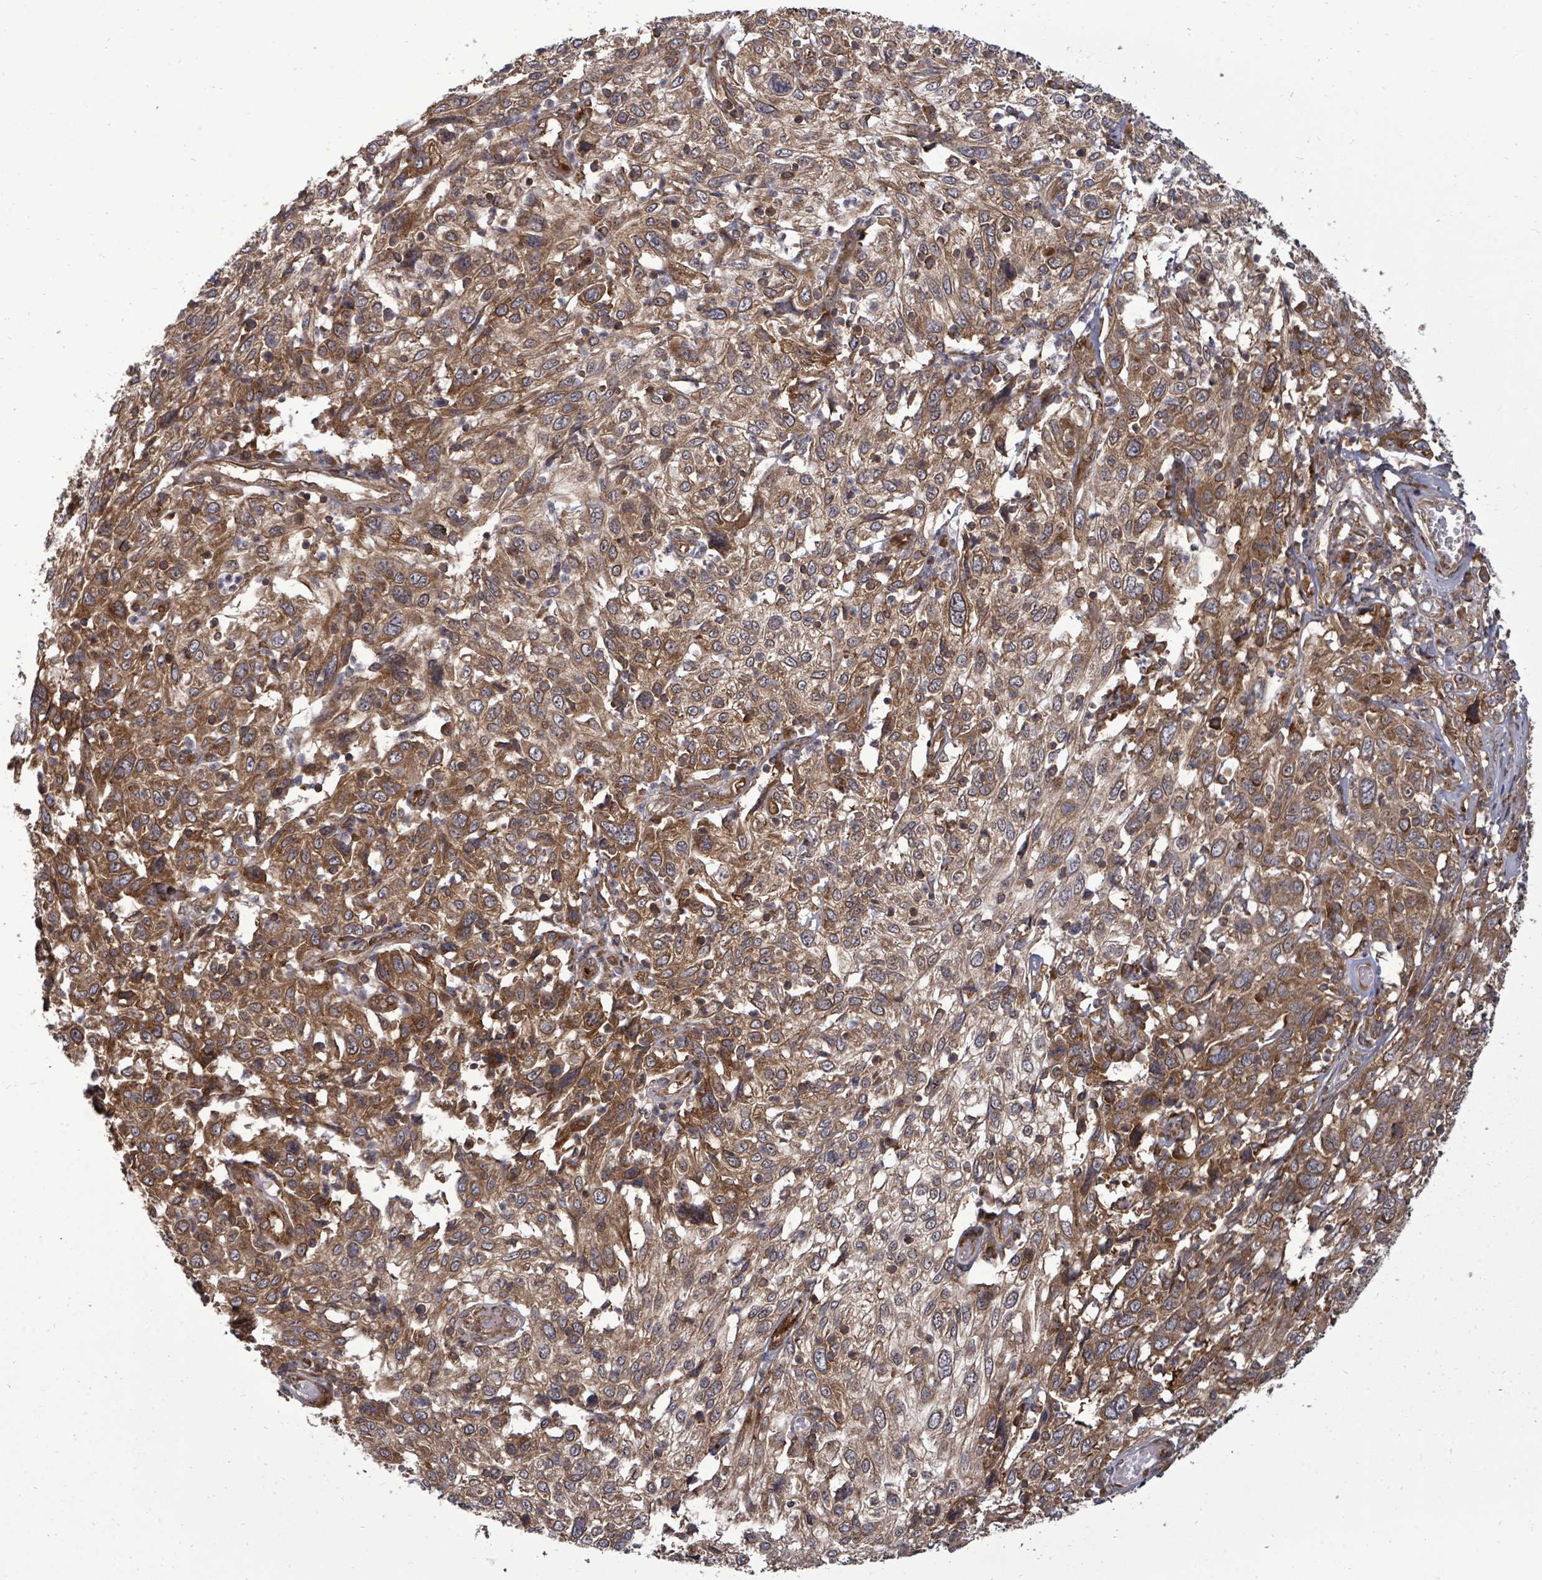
{"staining": {"intensity": "moderate", "quantity": ">75%", "location": "cytoplasmic/membranous"}, "tissue": "cervical cancer", "cell_type": "Tumor cells", "image_type": "cancer", "snomed": [{"axis": "morphology", "description": "Squamous cell carcinoma, NOS"}, {"axis": "topography", "description": "Cervix"}], "caption": "Moderate cytoplasmic/membranous staining for a protein is present in approximately >75% of tumor cells of cervical squamous cell carcinoma using immunohistochemistry.", "gene": "EIF3C", "patient": {"sex": "female", "age": 46}}